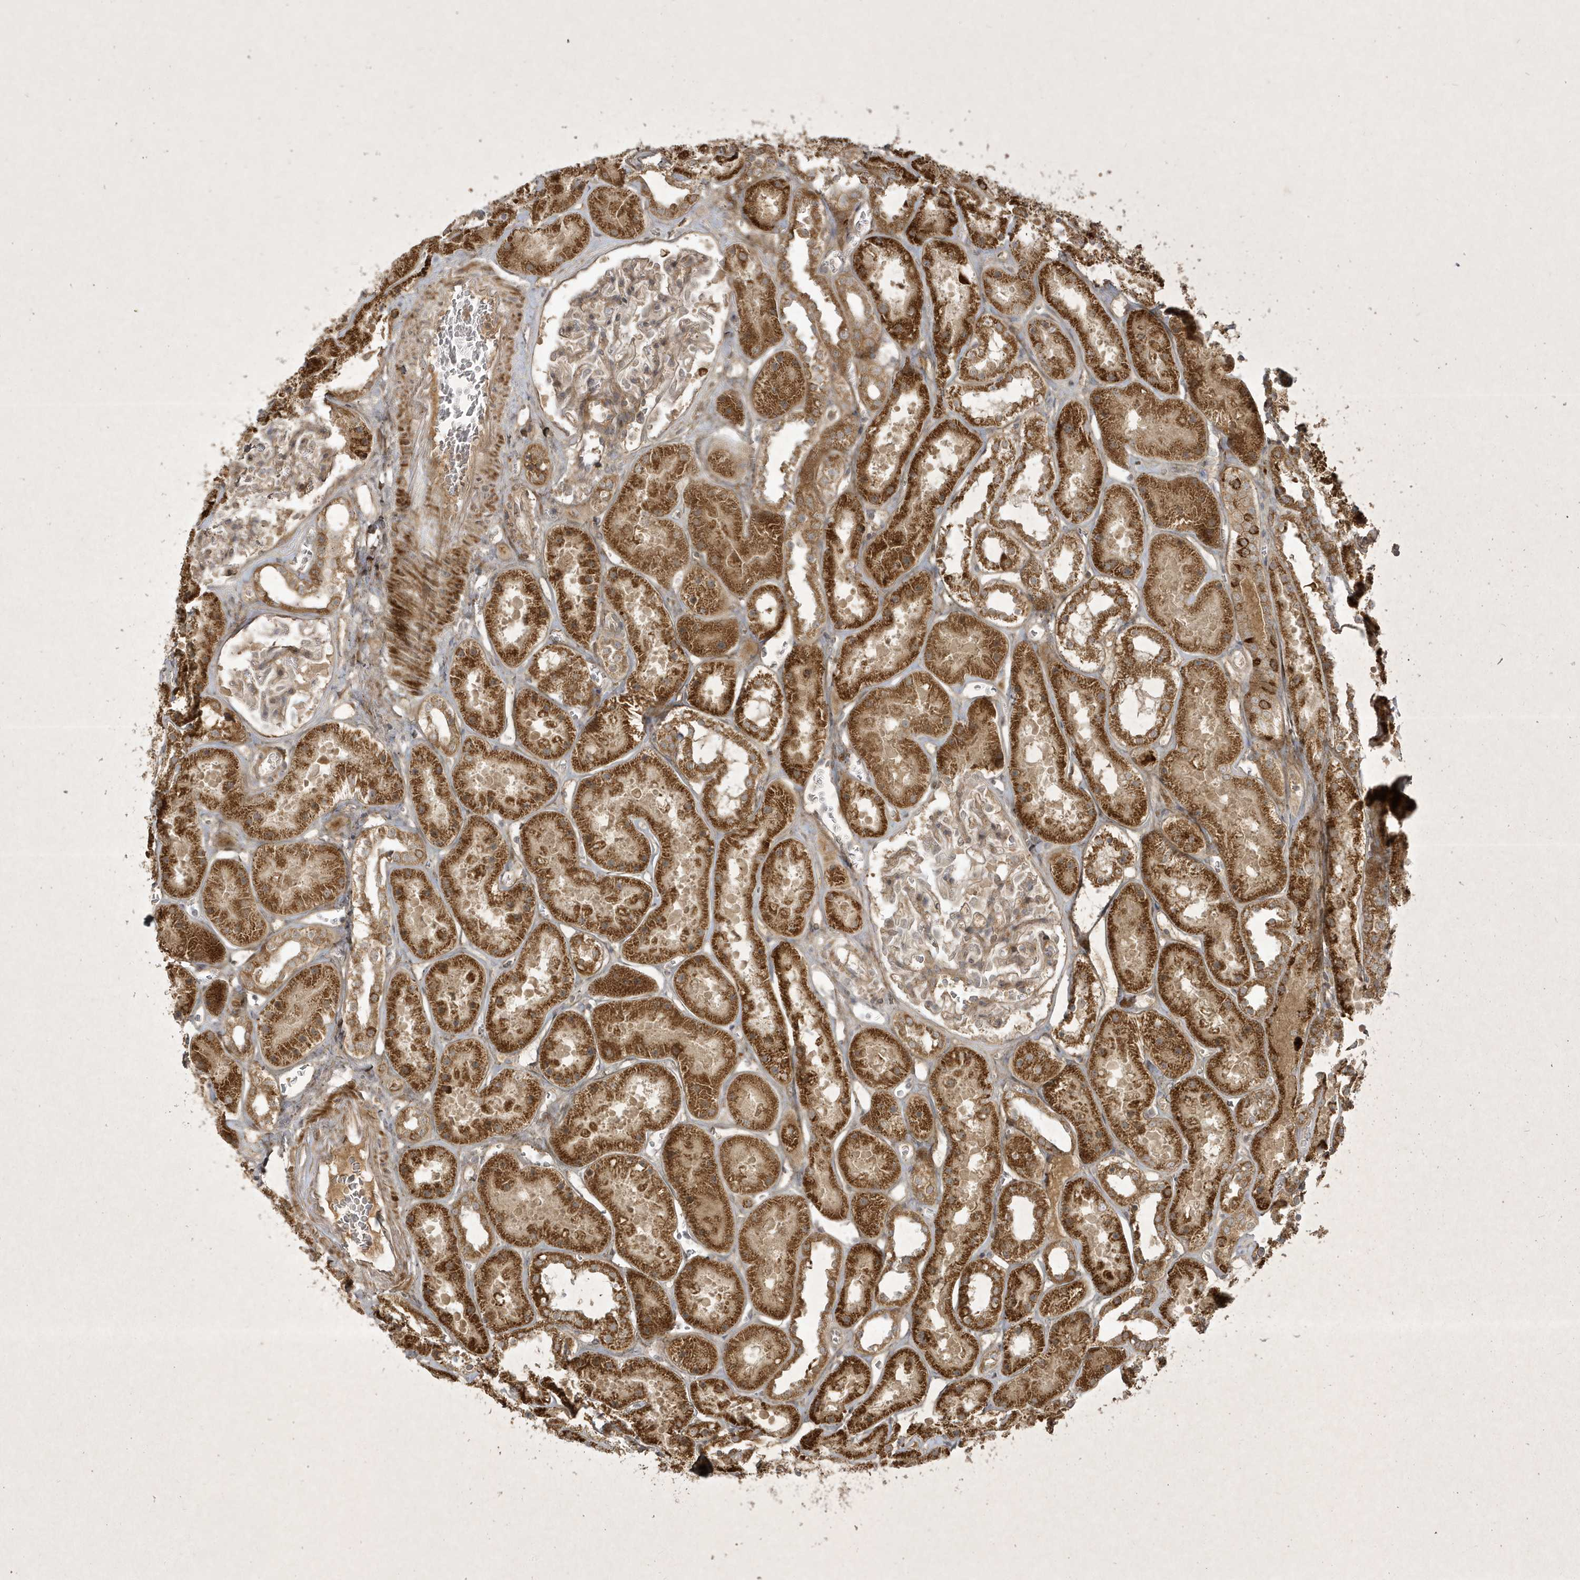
{"staining": {"intensity": "weak", "quantity": "25%-75%", "location": "cytoplasmic/membranous"}, "tissue": "kidney", "cell_type": "Cells in glomeruli", "image_type": "normal", "snomed": [{"axis": "morphology", "description": "Normal tissue, NOS"}, {"axis": "topography", "description": "Kidney"}], "caption": "A low amount of weak cytoplasmic/membranous positivity is seen in about 25%-75% of cells in glomeruli in normal kidney. (DAB (3,3'-diaminobenzidine) = brown stain, brightfield microscopy at high magnification).", "gene": "FAM83C", "patient": {"sex": "female", "age": 41}}